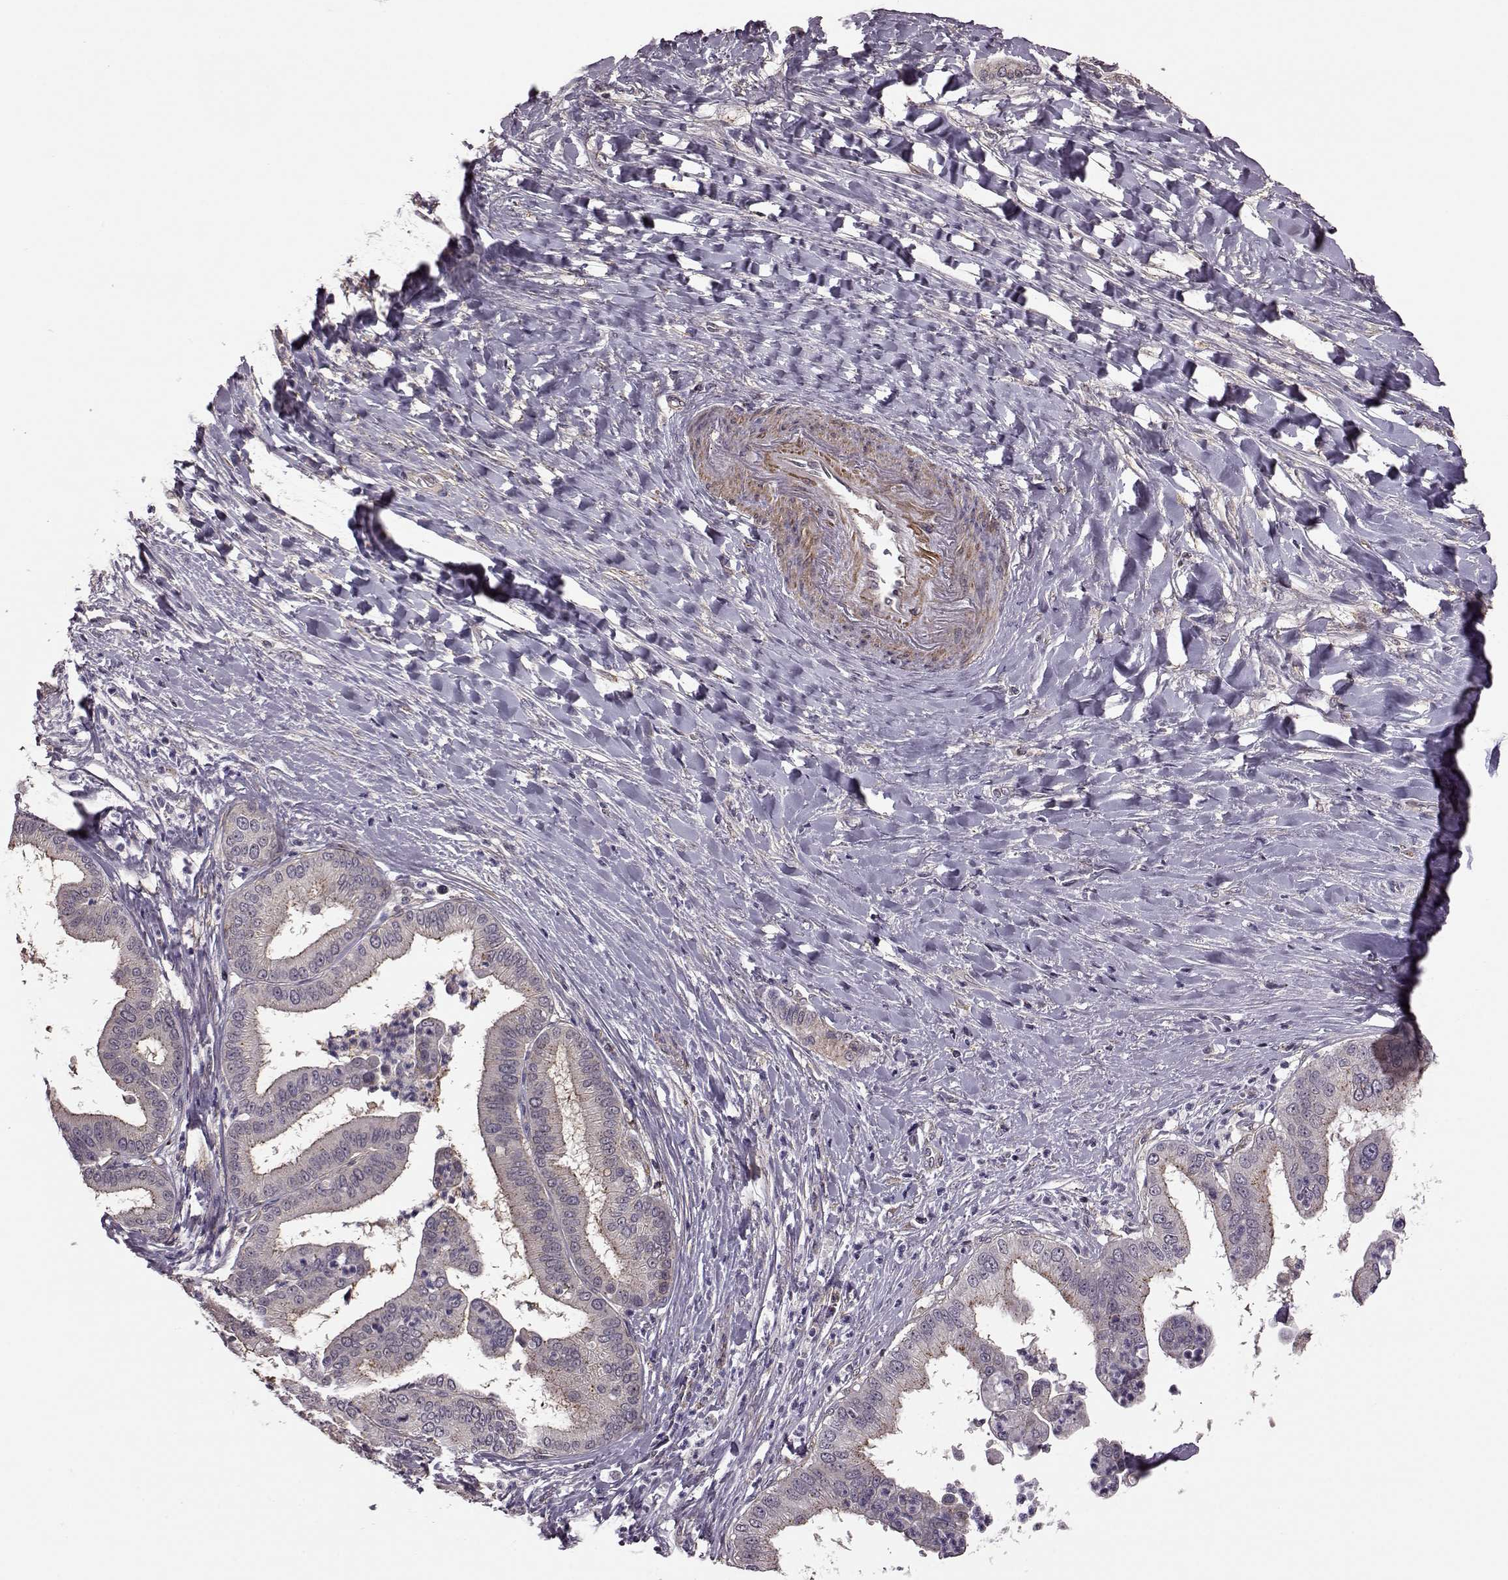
{"staining": {"intensity": "weak", "quantity": ">75%", "location": "cytoplasmic/membranous"}, "tissue": "liver cancer", "cell_type": "Tumor cells", "image_type": "cancer", "snomed": [{"axis": "morphology", "description": "Cholangiocarcinoma"}, {"axis": "topography", "description": "Liver"}], "caption": "This micrograph reveals IHC staining of human liver cholangiocarcinoma, with low weak cytoplasmic/membranous expression in approximately >75% of tumor cells.", "gene": "FNIP2", "patient": {"sex": "female", "age": 54}}